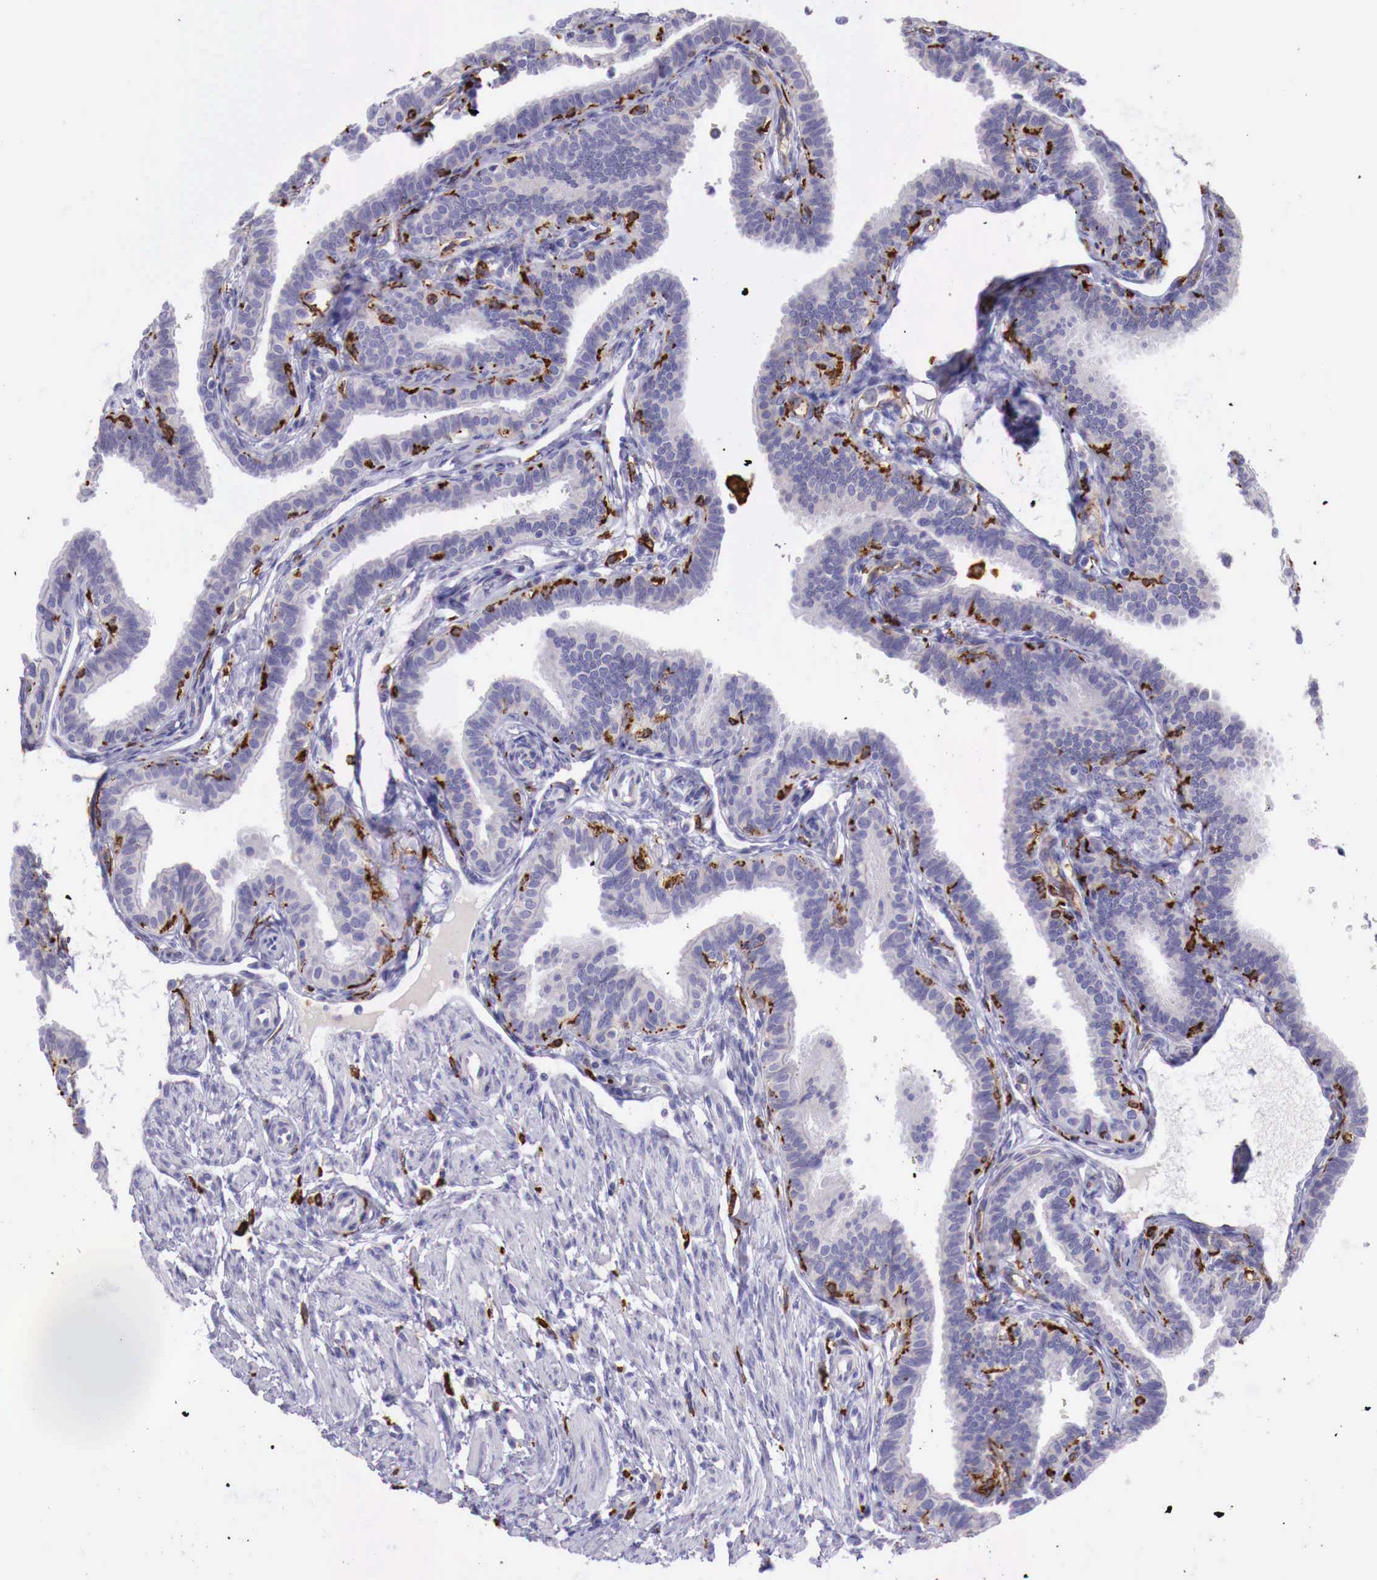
{"staining": {"intensity": "weak", "quantity": "<25%", "location": "cytoplasmic/membranous"}, "tissue": "fallopian tube", "cell_type": "Glandular cells", "image_type": "normal", "snomed": [{"axis": "morphology", "description": "Normal tissue, NOS"}, {"axis": "topography", "description": "Fallopian tube"}], "caption": "Immunohistochemistry histopathology image of benign human fallopian tube stained for a protein (brown), which displays no expression in glandular cells. (IHC, brightfield microscopy, high magnification).", "gene": "MSR1", "patient": {"sex": "female", "age": 32}}